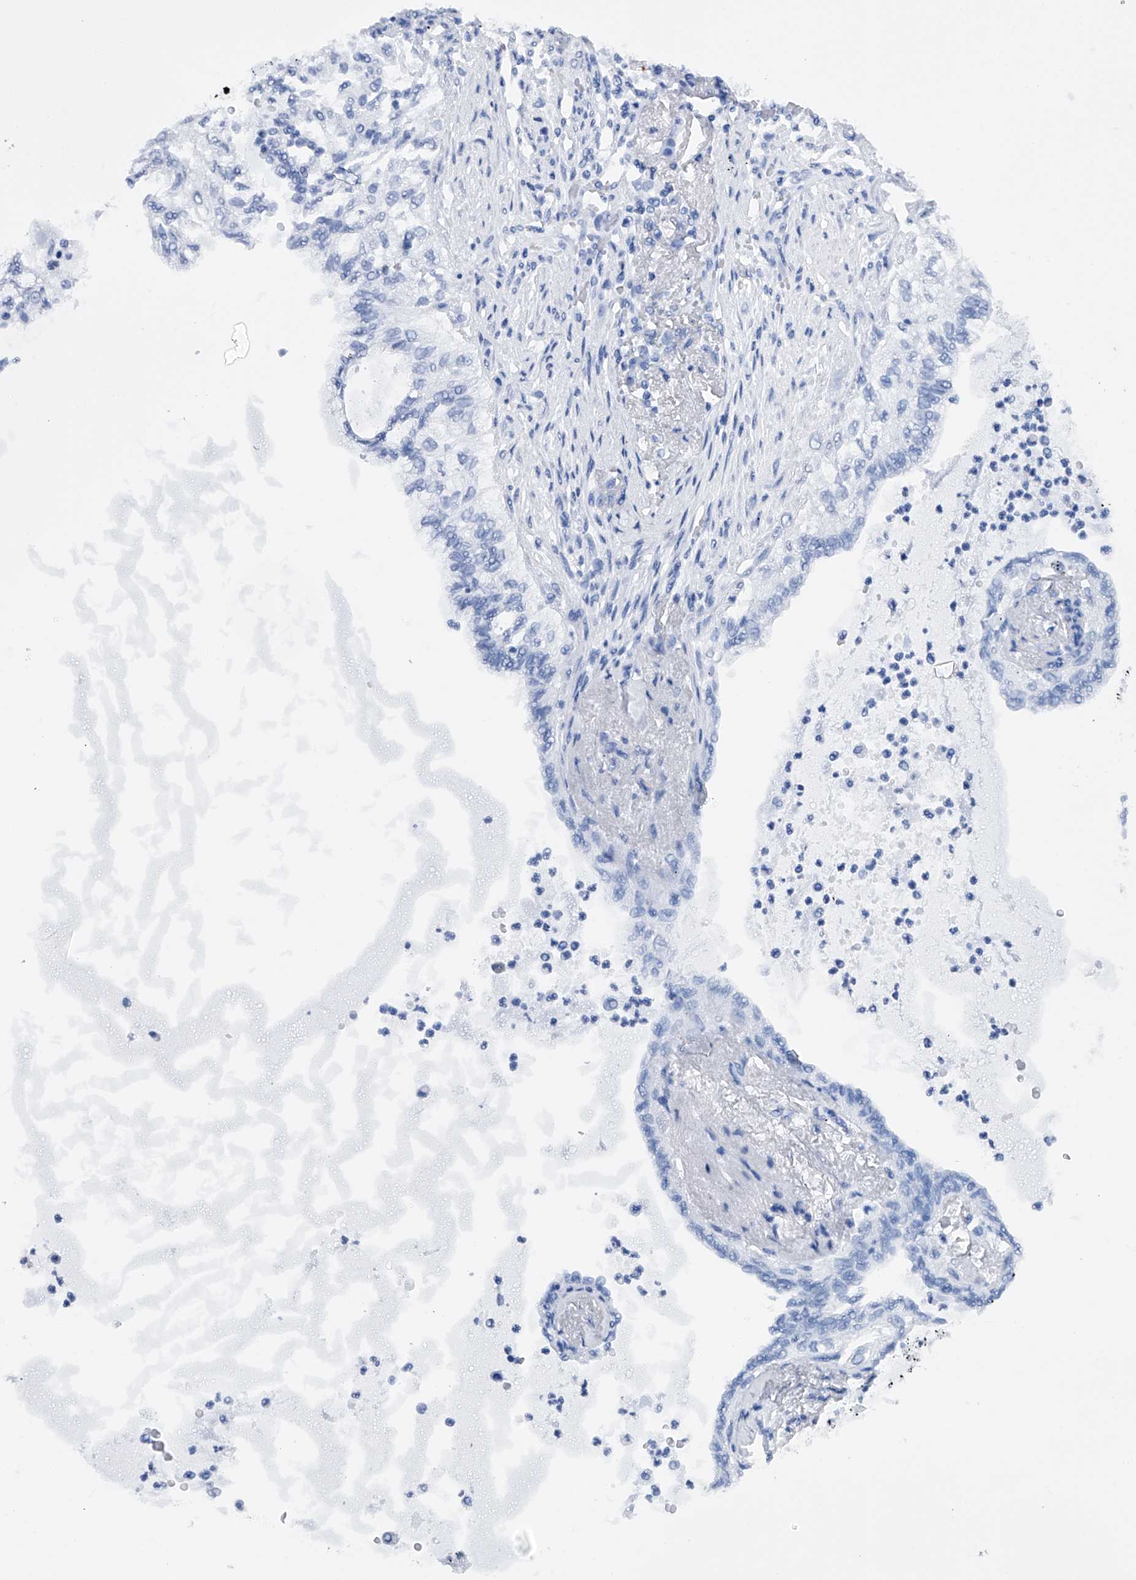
{"staining": {"intensity": "negative", "quantity": "none", "location": "none"}, "tissue": "lung cancer", "cell_type": "Tumor cells", "image_type": "cancer", "snomed": [{"axis": "morphology", "description": "Adenocarcinoma, NOS"}, {"axis": "topography", "description": "Lung"}], "caption": "A high-resolution micrograph shows immunohistochemistry staining of adenocarcinoma (lung), which exhibits no significant staining in tumor cells.", "gene": "MLYCD", "patient": {"sex": "female", "age": 70}}